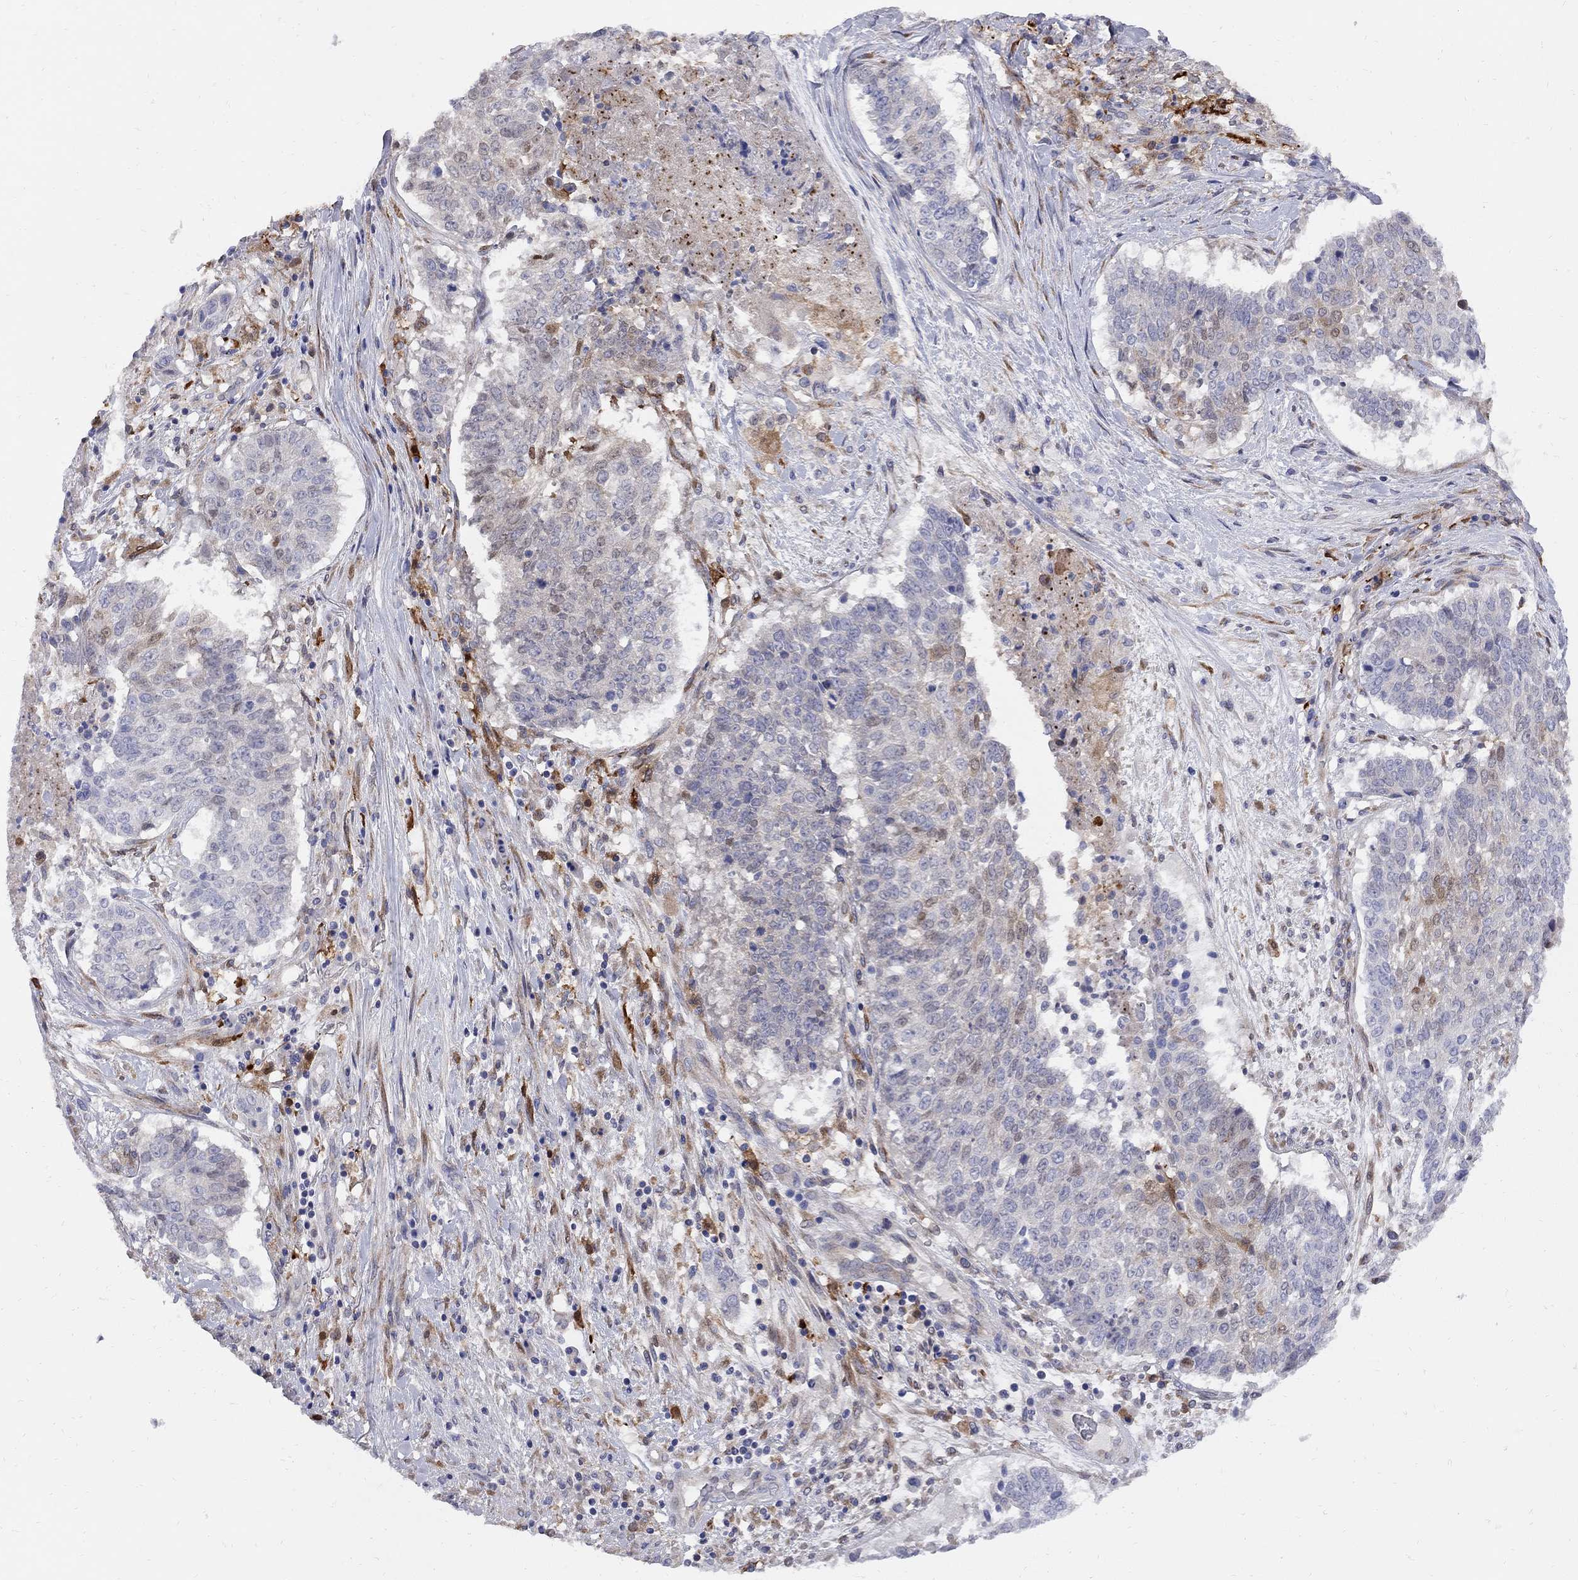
{"staining": {"intensity": "weak", "quantity": "<25%", "location": "cytoplasmic/membranous"}, "tissue": "lung cancer", "cell_type": "Tumor cells", "image_type": "cancer", "snomed": [{"axis": "morphology", "description": "Squamous cell carcinoma, NOS"}, {"axis": "topography", "description": "Lung"}], "caption": "Protein analysis of lung squamous cell carcinoma reveals no significant positivity in tumor cells.", "gene": "MTHFR", "patient": {"sex": "male", "age": 64}}